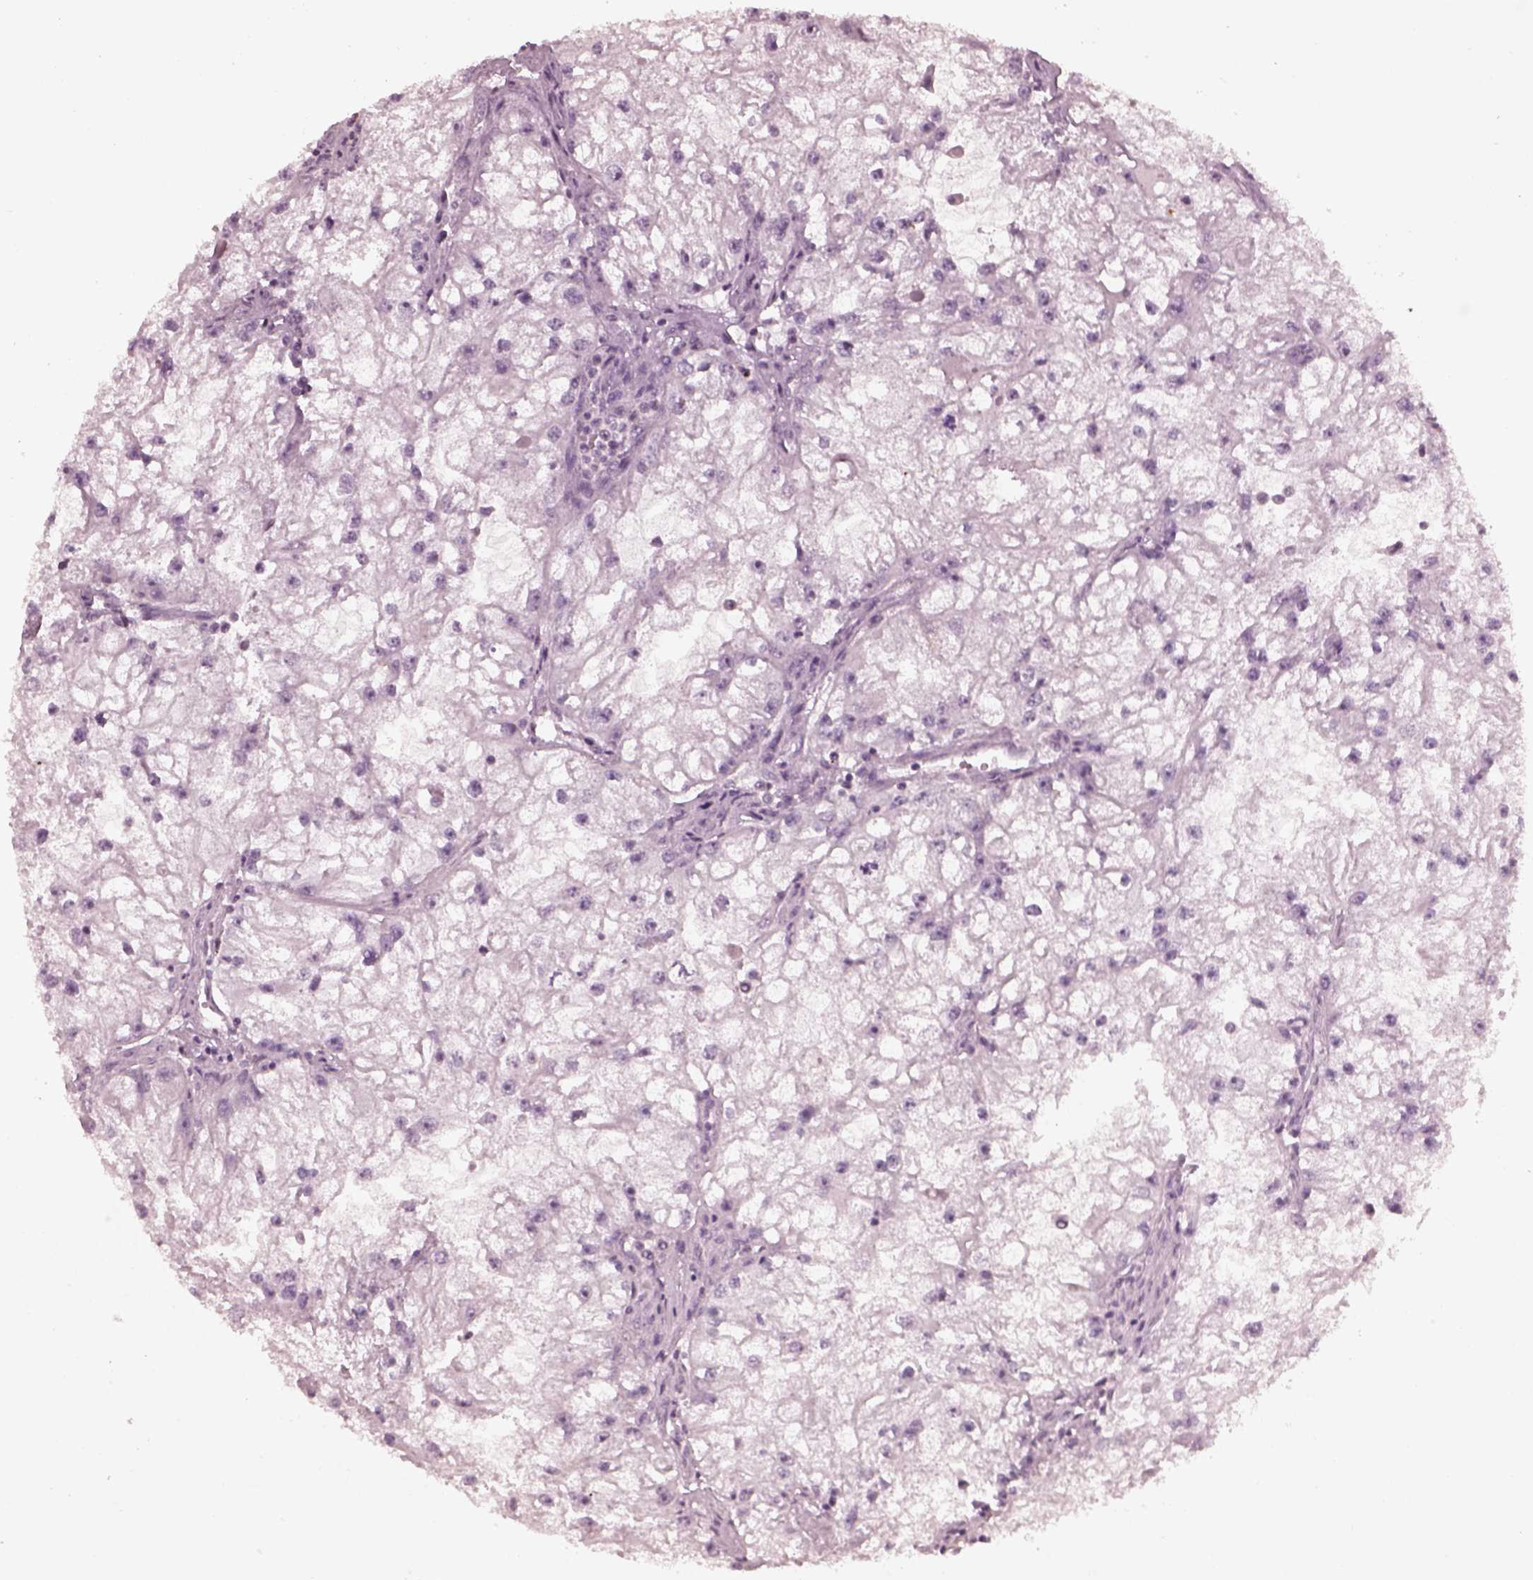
{"staining": {"intensity": "negative", "quantity": "none", "location": "none"}, "tissue": "renal cancer", "cell_type": "Tumor cells", "image_type": "cancer", "snomed": [{"axis": "morphology", "description": "Adenocarcinoma, NOS"}, {"axis": "topography", "description": "Kidney"}], "caption": "A histopathology image of renal cancer (adenocarcinoma) stained for a protein displays no brown staining in tumor cells. Nuclei are stained in blue.", "gene": "TSKS", "patient": {"sex": "male", "age": 59}}